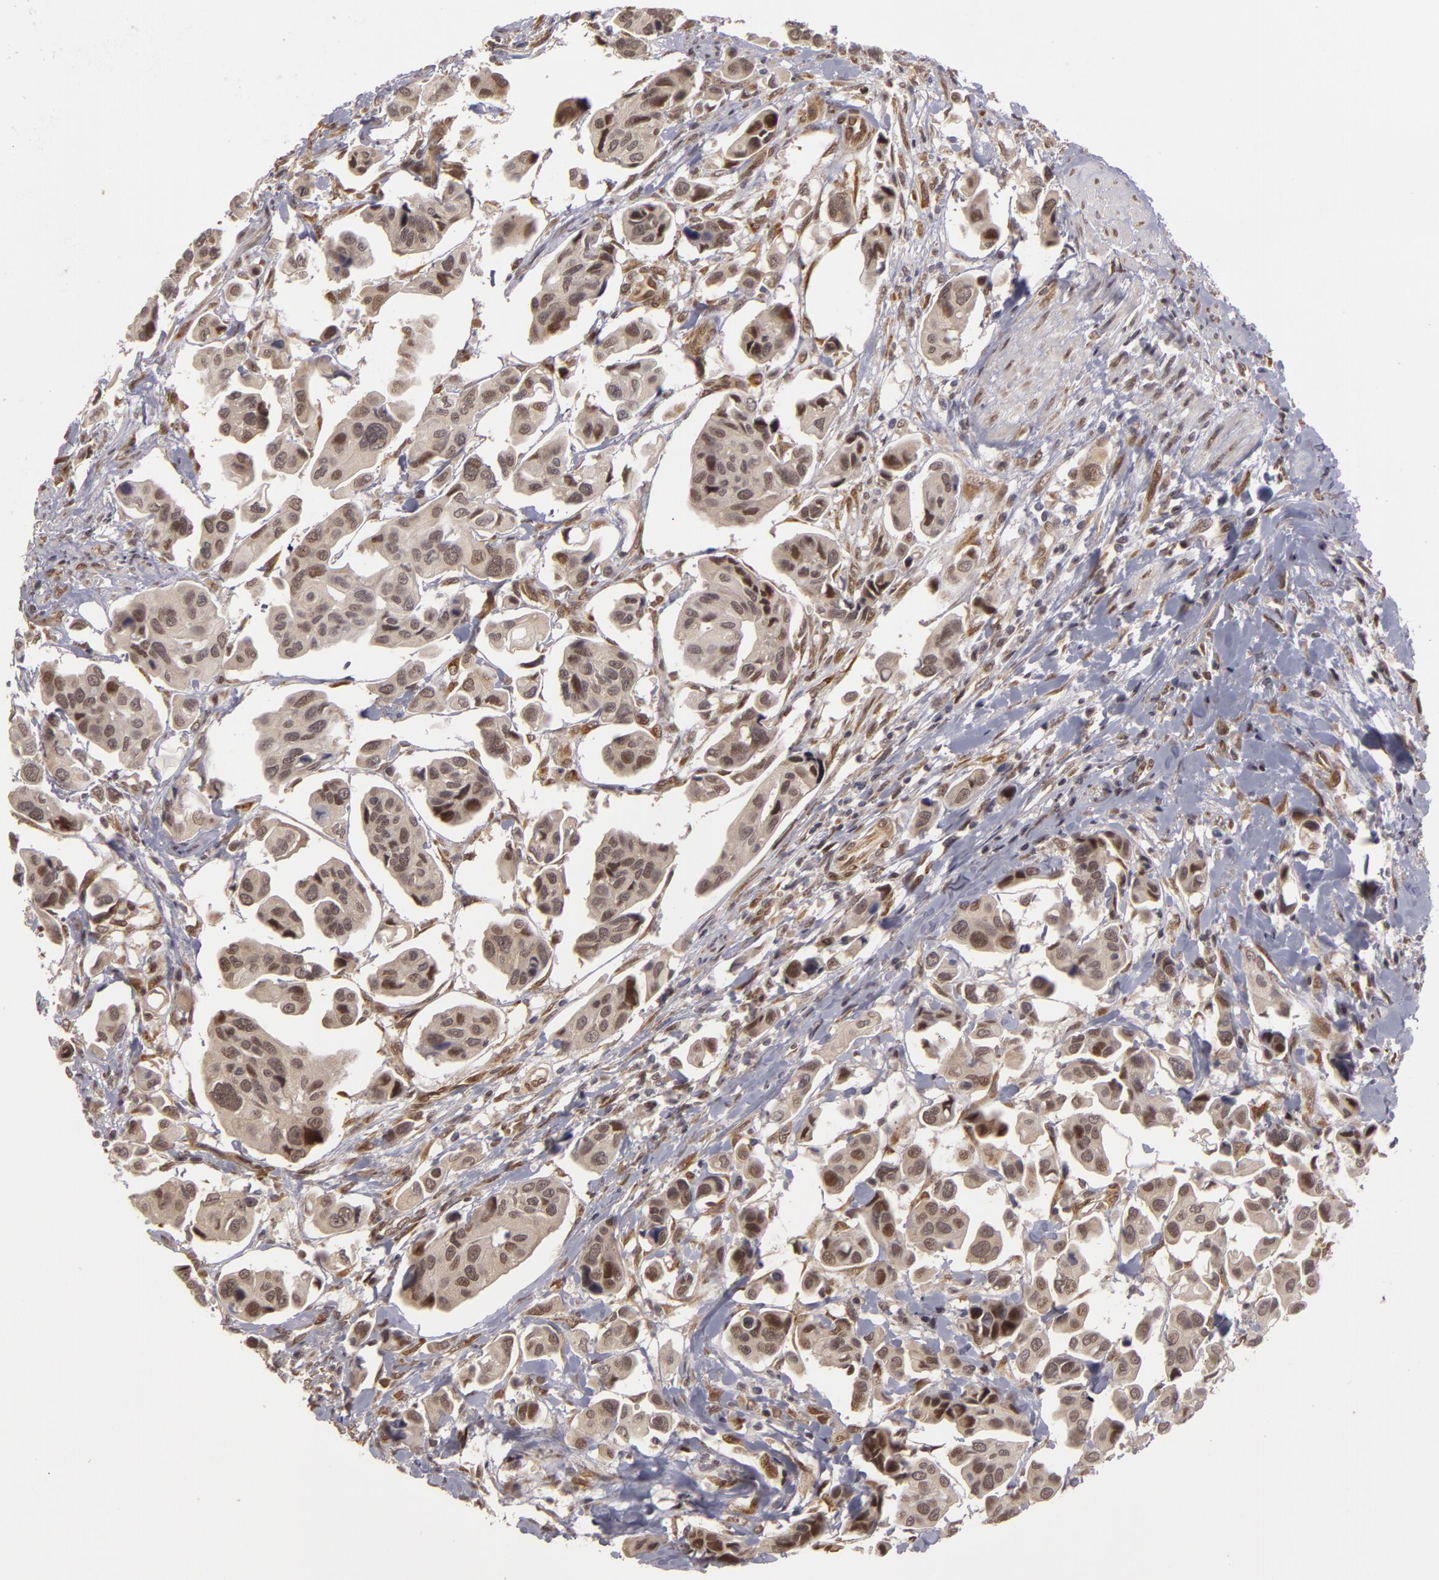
{"staining": {"intensity": "moderate", "quantity": ">75%", "location": "nuclear"}, "tissue": "urothelial cancer", "cell_type": "Tumor cells", "image_type": "cancer", "snomed": [{"axis": "morphology", "description": "Adenocarcinoma, NOS"}, {"axis": "topography", "description": "Urinary bladder"}], "caption": "A high-resolution histopathology image shows immunohistochemistry (IHC) staining of adenocarcinoma, which displays moderate nuclear positivity in approximately >75% of tumor cells.", "gene": "ZNF133", "patient": {"sex": "male", "age": 61}}